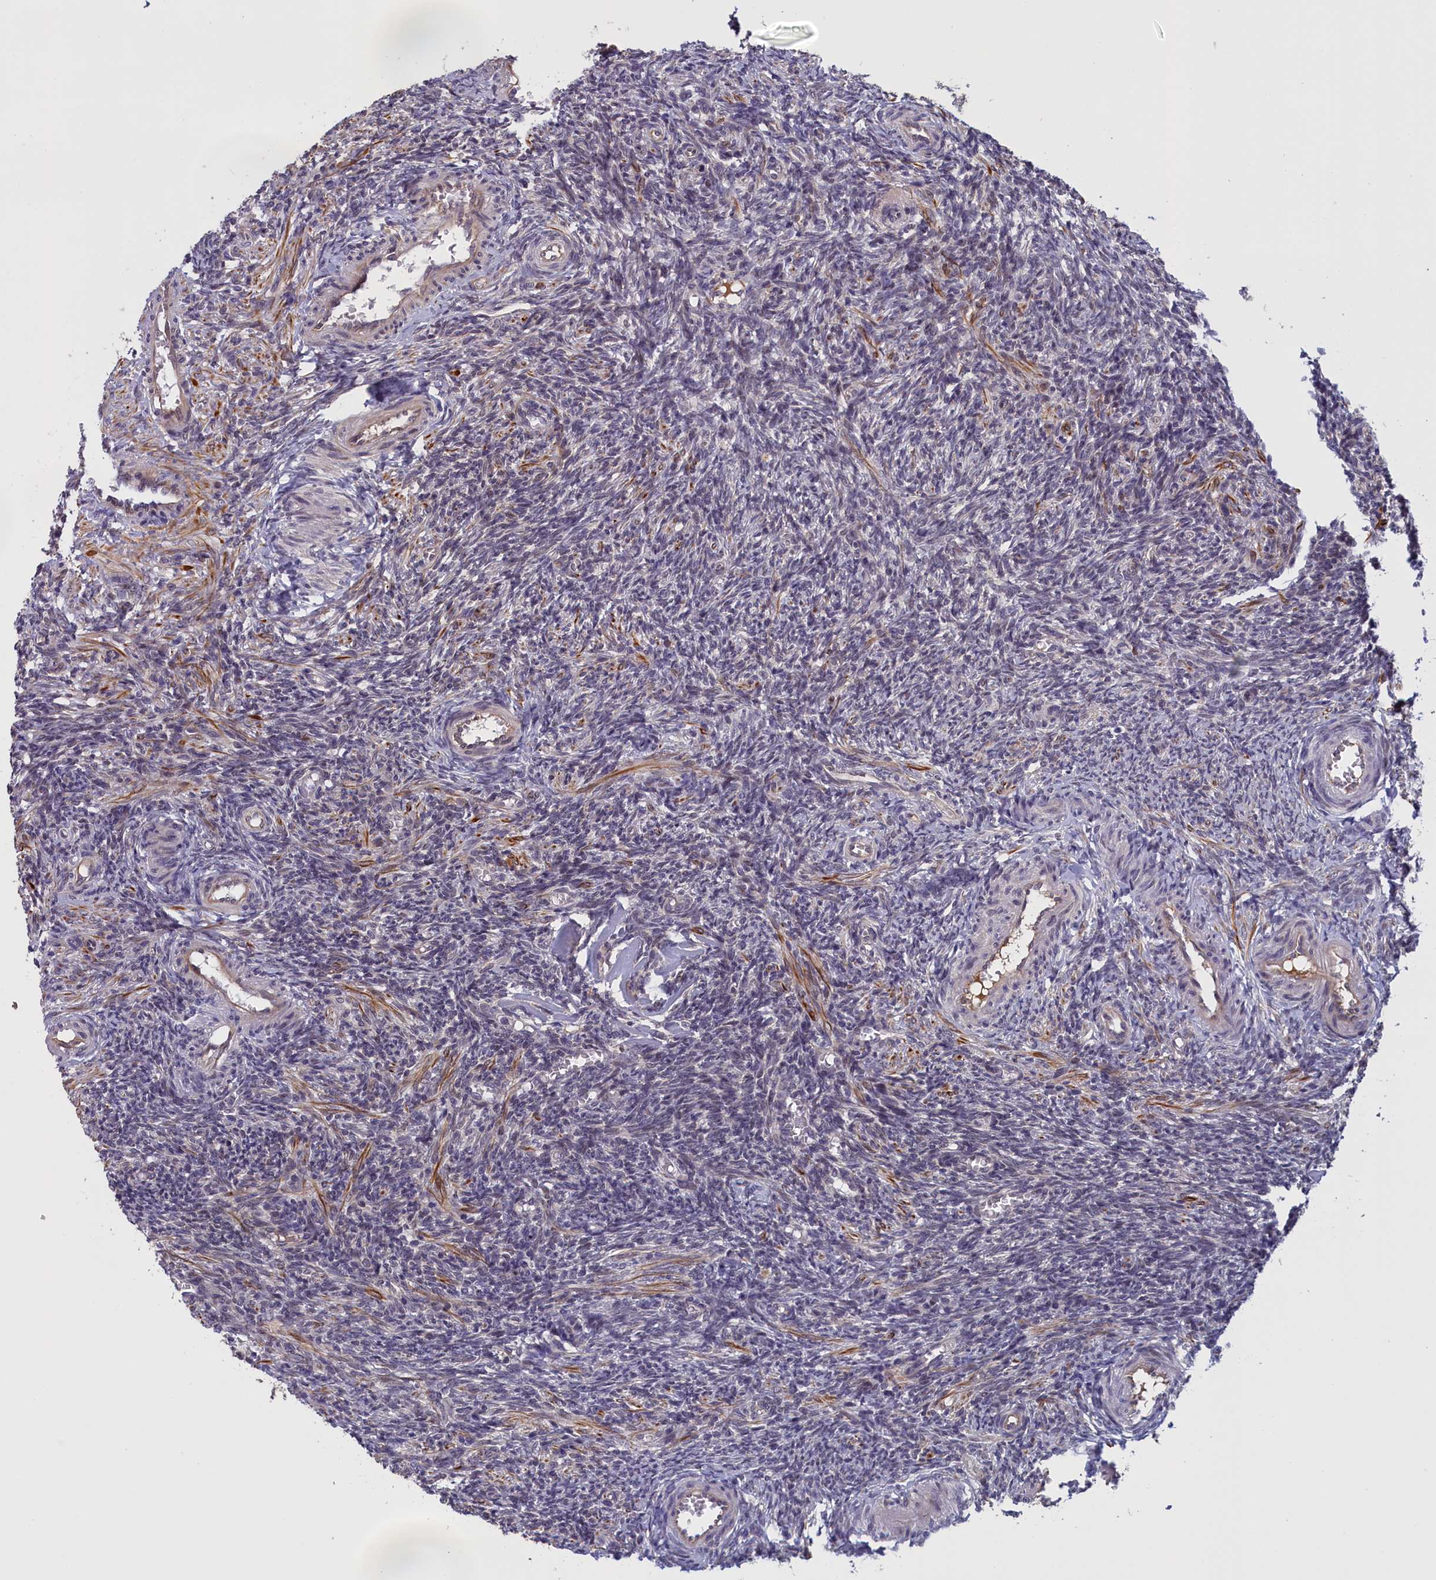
{"staining": {"intensity": "negative", "quantity": "none", "location": "none"}, "tissue": "ovary", "cell_type": "Follicle cells", "image_type": "normal", "snomed": [{"axis": "morphology", "description": "Normal tissue, NOS"}, {"axis": "topography", "description": "Ovary"}], "caption": "Immunohistochemistry (IHC) of benign human ovary displays no expression in follicle cells. The staining is performed using DAB brown chromogen with nuclei counter-stained in using hematoxylin.", "gene": "IGFALS", "patient": {"sex": "female", "age": 27}}